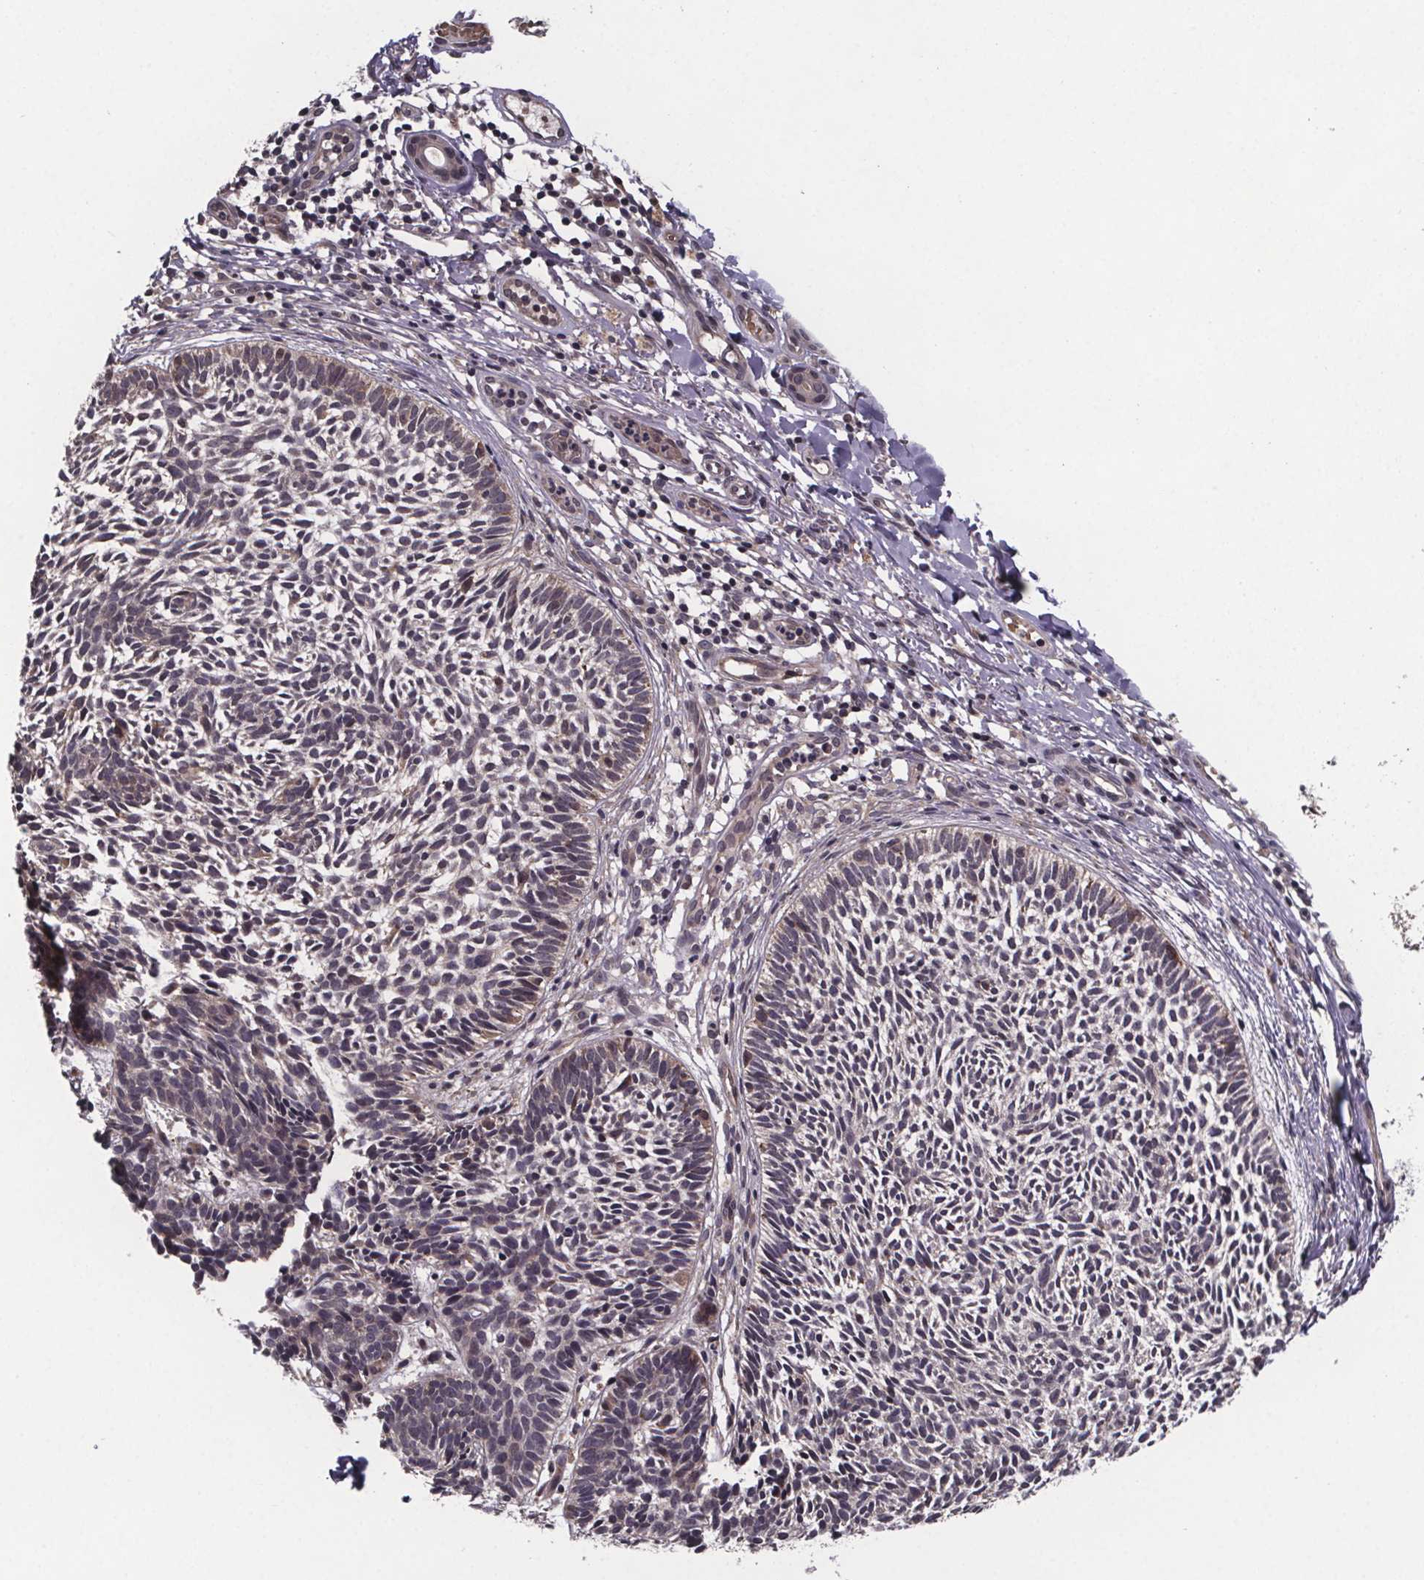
{"staining": {"intensity": "weak", "quantity": "25%-75%", "location": "cytoplasmic/membranous"}, "tissue": "skin cancer", "cell_type": "Tumor cells", "image_type": "cancer", "snomed": [{"axis": "morphology", "description": "Basal cell carcinoma"}, {"axis": "topography", "description": "Skin"}], "caption": "Immunohistochemical staining of skin cancer exhibits low levels of weak cytoplasmic/membranous expression in approximately 25%-75% of tumor cells.", "gene": "SAT1", "patient": {"sex": "male", "age": 78}}